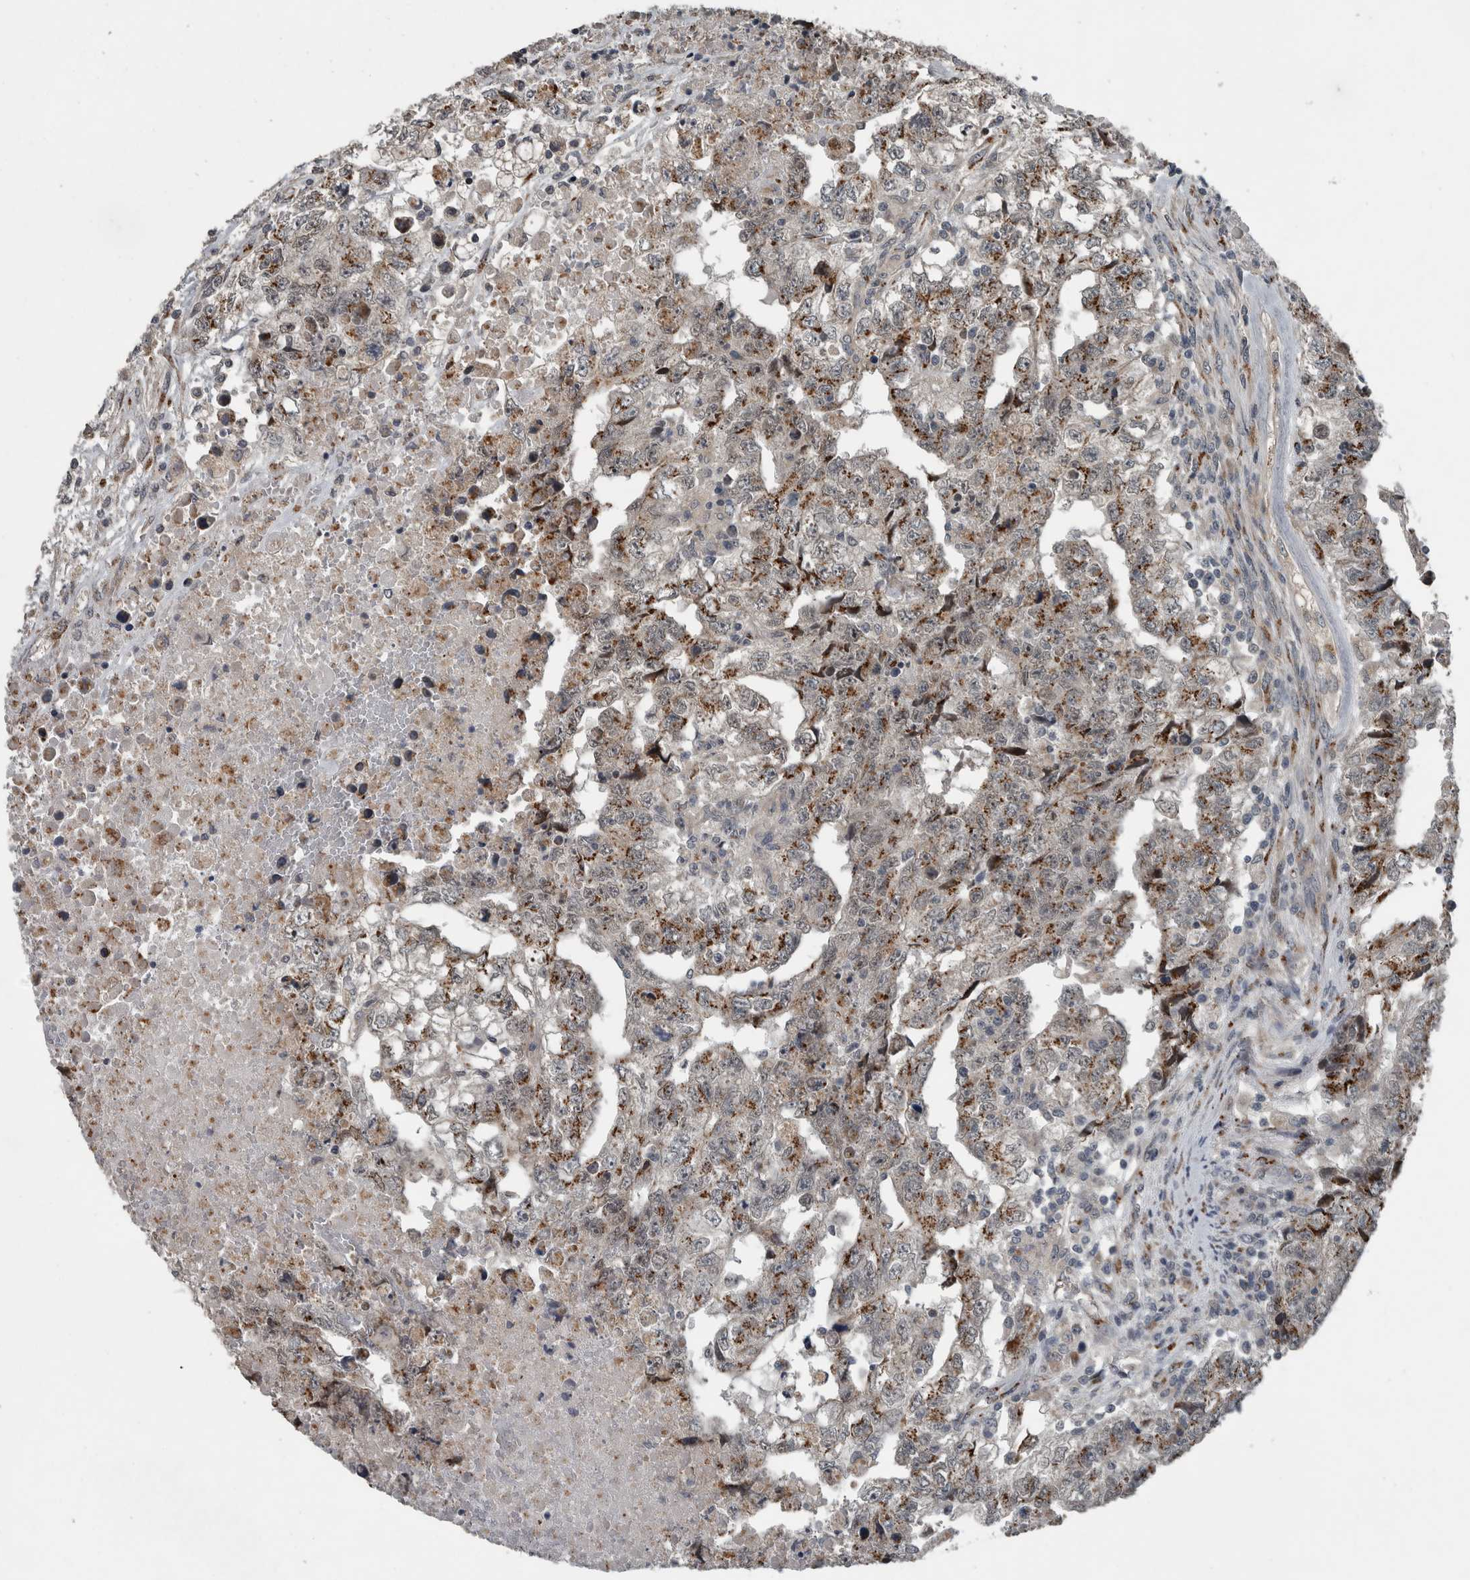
{"staining": {"intensity": "moderate", "quantity": "25%-75%", "location": "cytoplasmic/membranous"}, "tissue": "testis cancer", "cell_type": "Tumor cells", "image_type": "cancer", "snomed": [{"axis": "morphology", "description": "Carcinoma, Embryonal, NOS"}, {"axis": "topography", "description": "Testis"}], "caption": "Immunohistochemical staining of human testis cancer exhibits medium levels of moderate cytoplasmic/membranous protein positivity in approximately 25%-75% of tumor cells.", "gene": "ZNF345", "patient": {"sex": "male", "age": 36}}